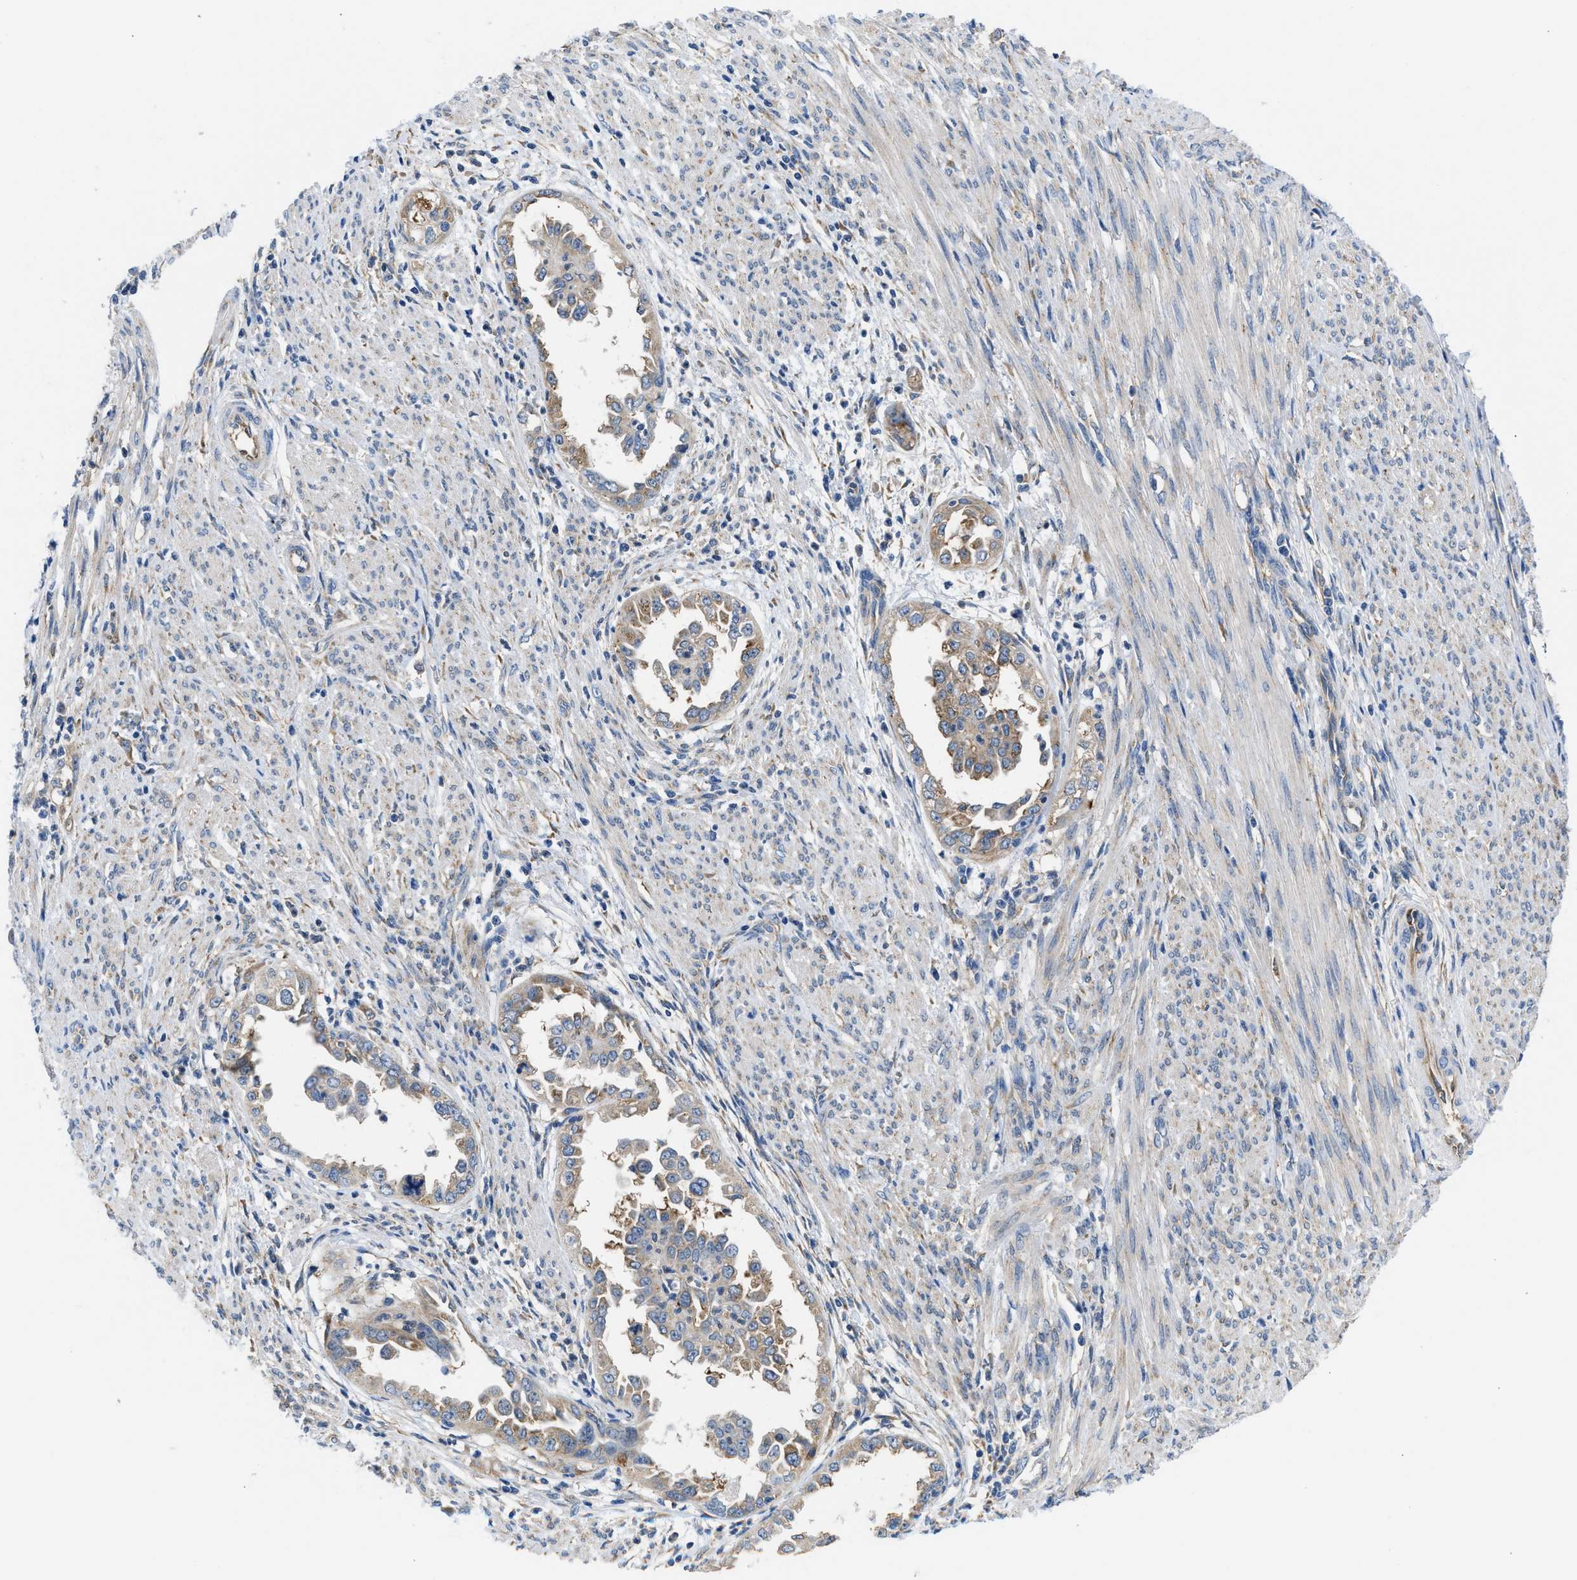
{"staining": {"intensity": "weak", "quantity": "25%-75%", "location": "cytoplasmic/membranous"}, "tissue": "endometrial cancer", "cell_type": "Tumor cells", "image_type": "cancer", "snomed": [{"axis": "morphology", "description": "Adenocarcinoma, NOS"}, {"axis": "topography", "description": "Endometrium"}], "caption": "Approximately 25%-75% of tumor cells in adenocarcinoma (endometrial) demonstrate weak cytoplasmic/membranous protein expression as visualized by brown immunohistochemical staining.", "gene": "BNC2", "patient": {"sex": "female", "age": 85}}